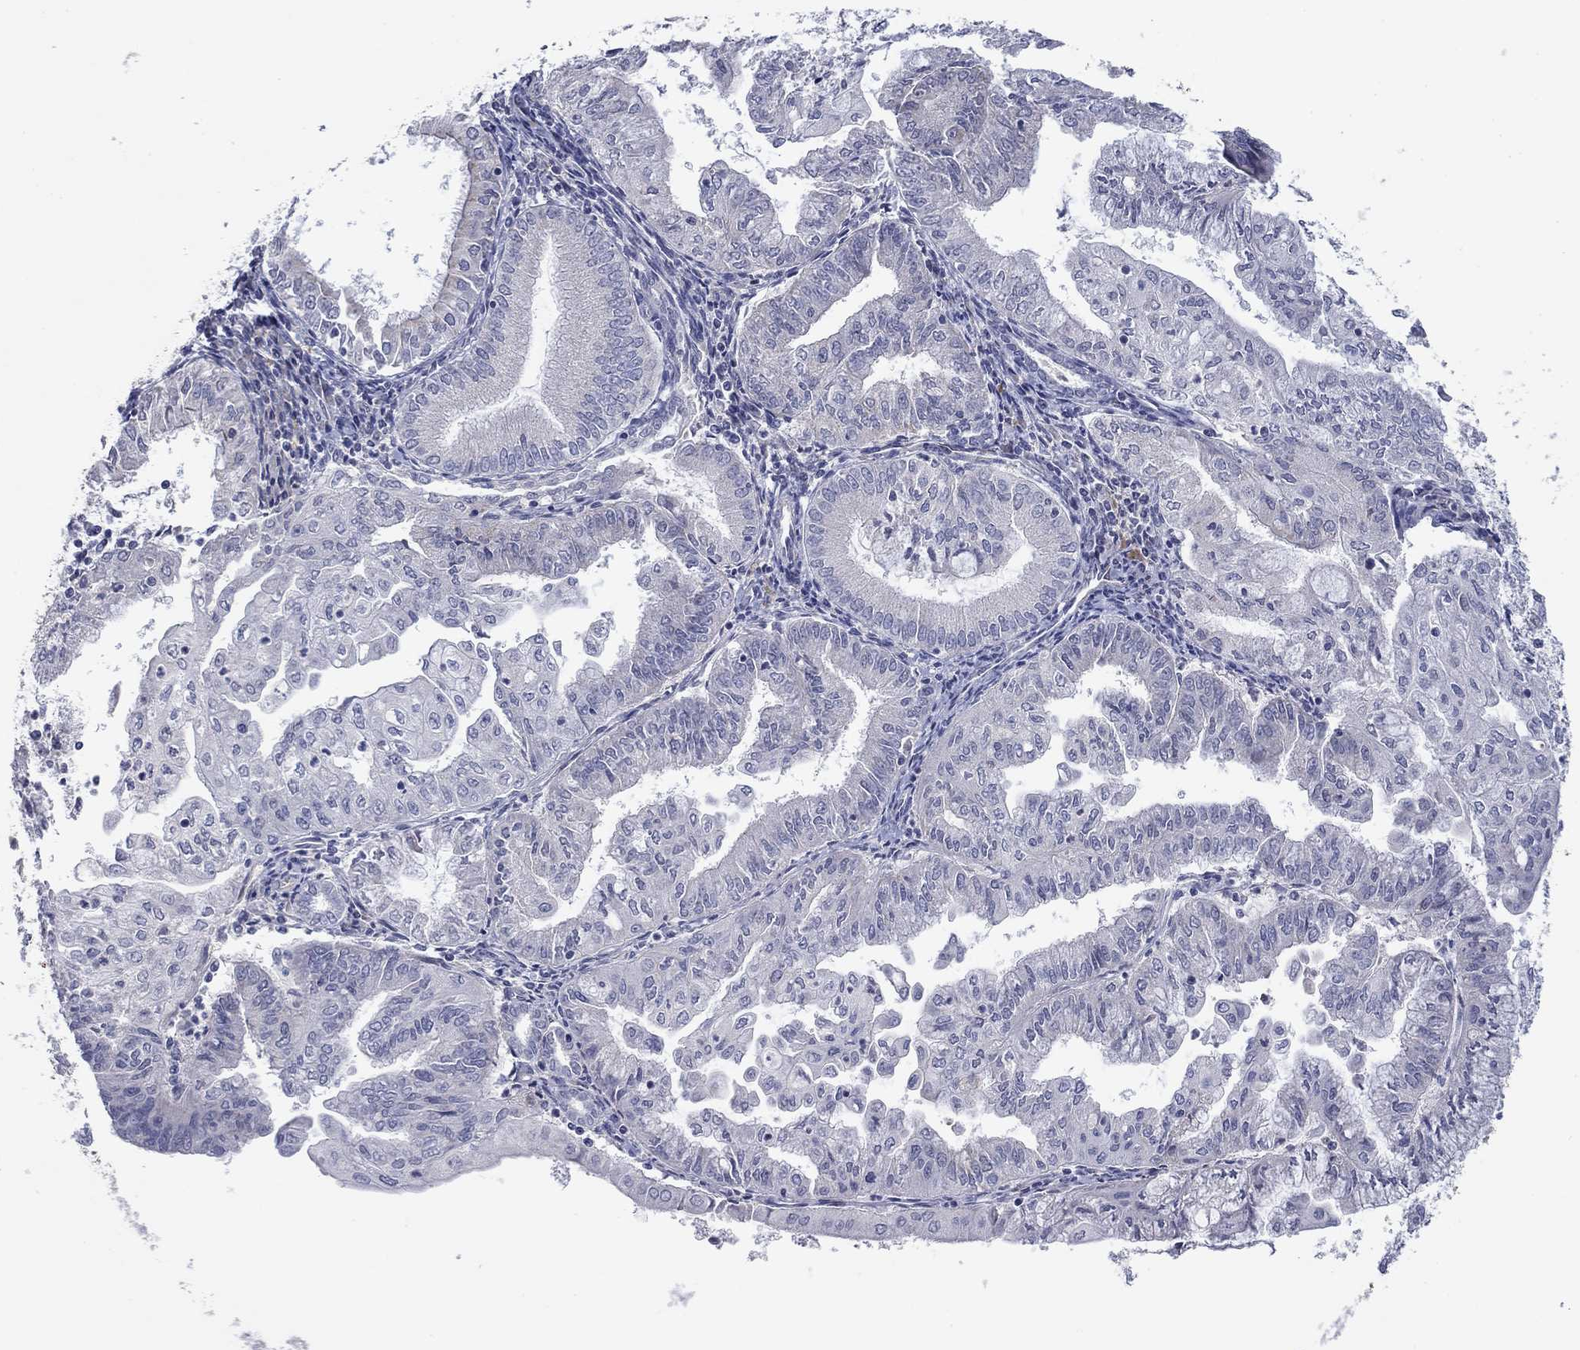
{"staining": {"intensity": "negative", "quantity": "none", "location": "none"}, "tissue": "endometrial cancer", "cell_type": "Tumor cells", "image_type": "cancer", "snomed": [{"axis": "morphology", "description": "Adenocarcinoma, NOS"}, {"axis": "topography", "description": "Endometrium"}], "caption": "The photomicrograph exhibits no staining of tumor cells in endometrial cancer (adenocarcinoma).", "gene": "PTGDS", "patient": {"sex": "female", "age": 56}}